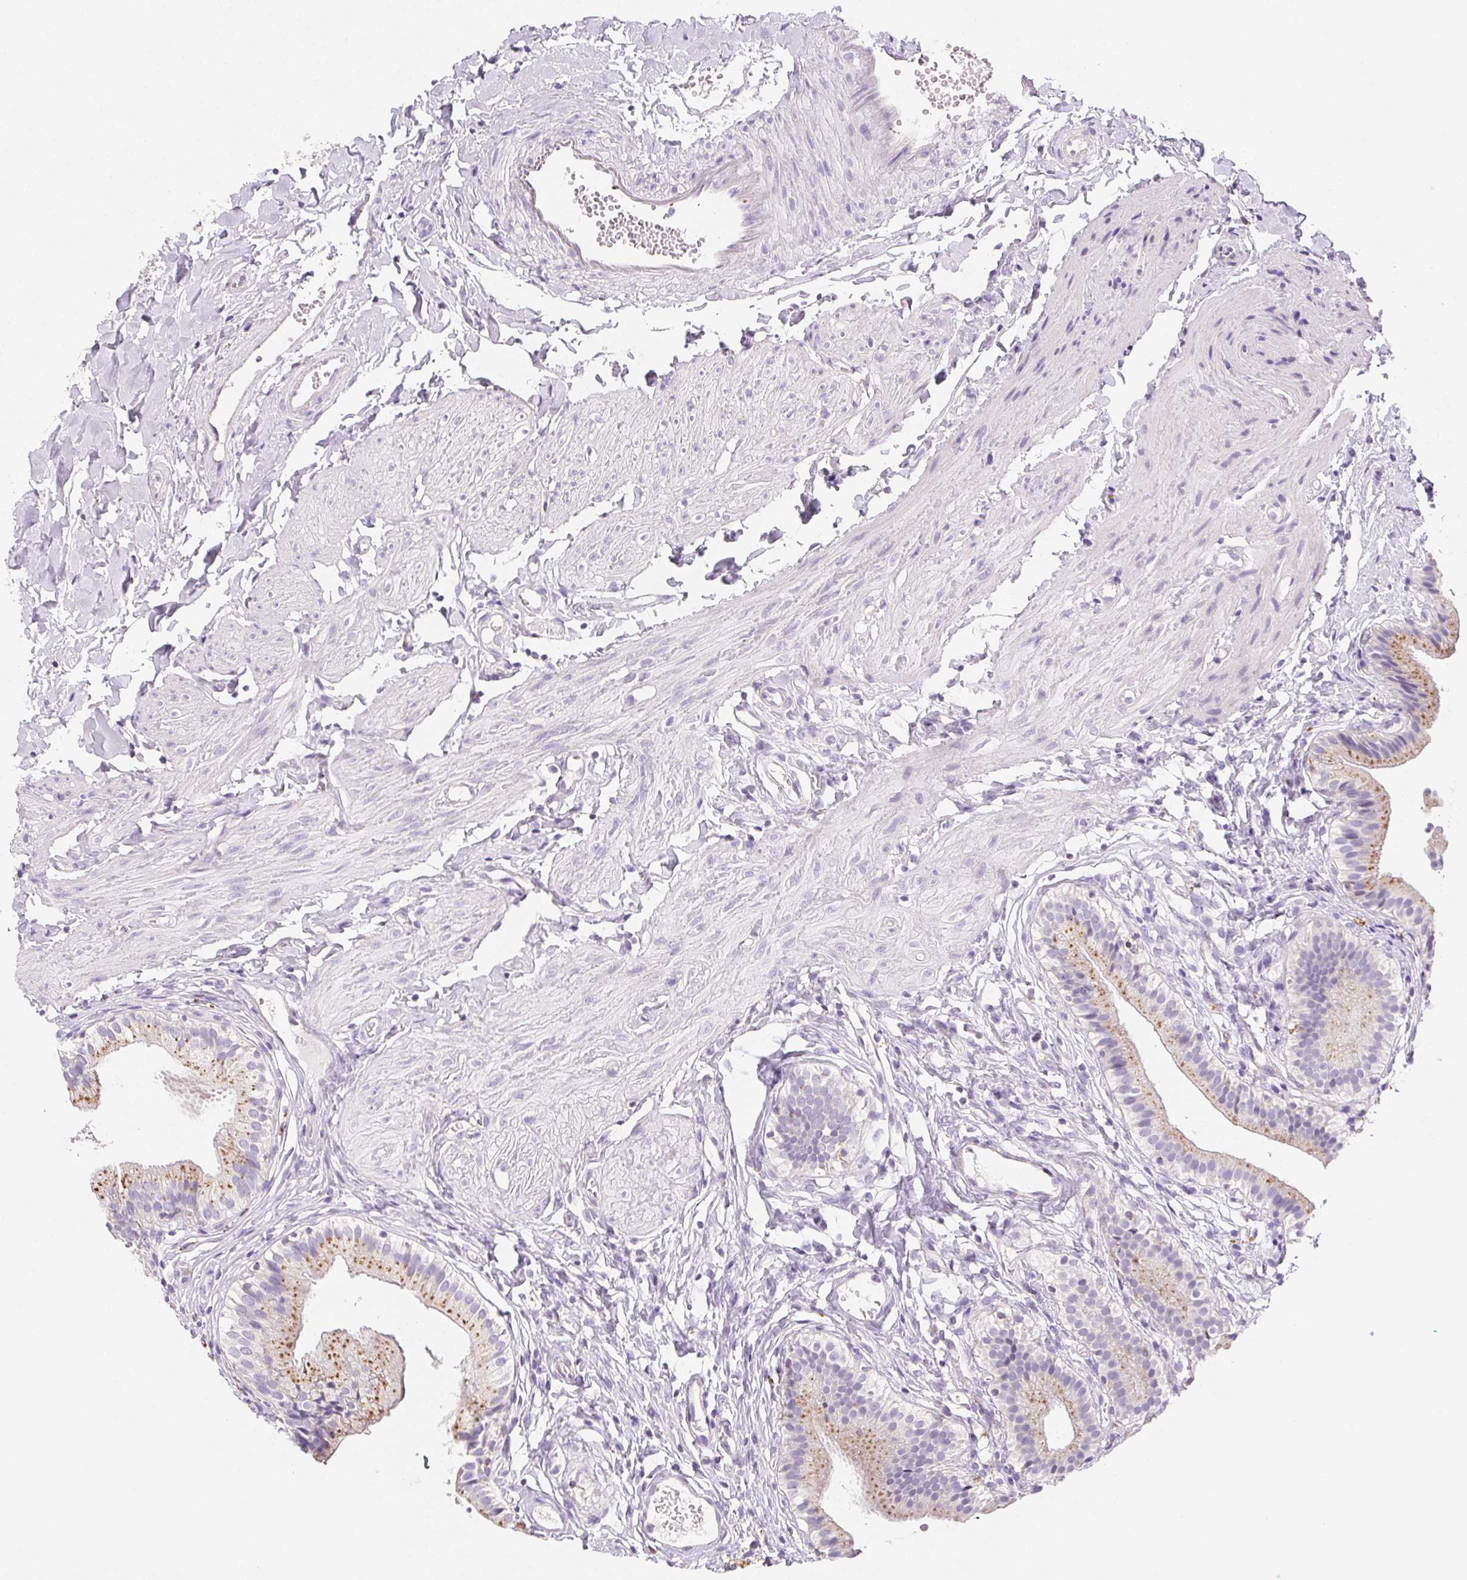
{"staining": {"intensity": "moderate", "quantity": ">75%", "location": "cytoplasmic/membranous"}, "tissue": "gallbladder", "cell_type": "Glandular cells", "image_type": "normal", "snomed": [{"axis": "morphology", "description": "Normal tissue, NOS"}, {"axis": "topography", "description": "Gallbladder"}], "caption": "Immunohistochemical staining of benign human gallbladder reveals moderate cytoplasmic/membranous protein expression in about >75% of glandular cells.", "gene": "LIPA", "patient": {"sex": "female", "age": 47}}